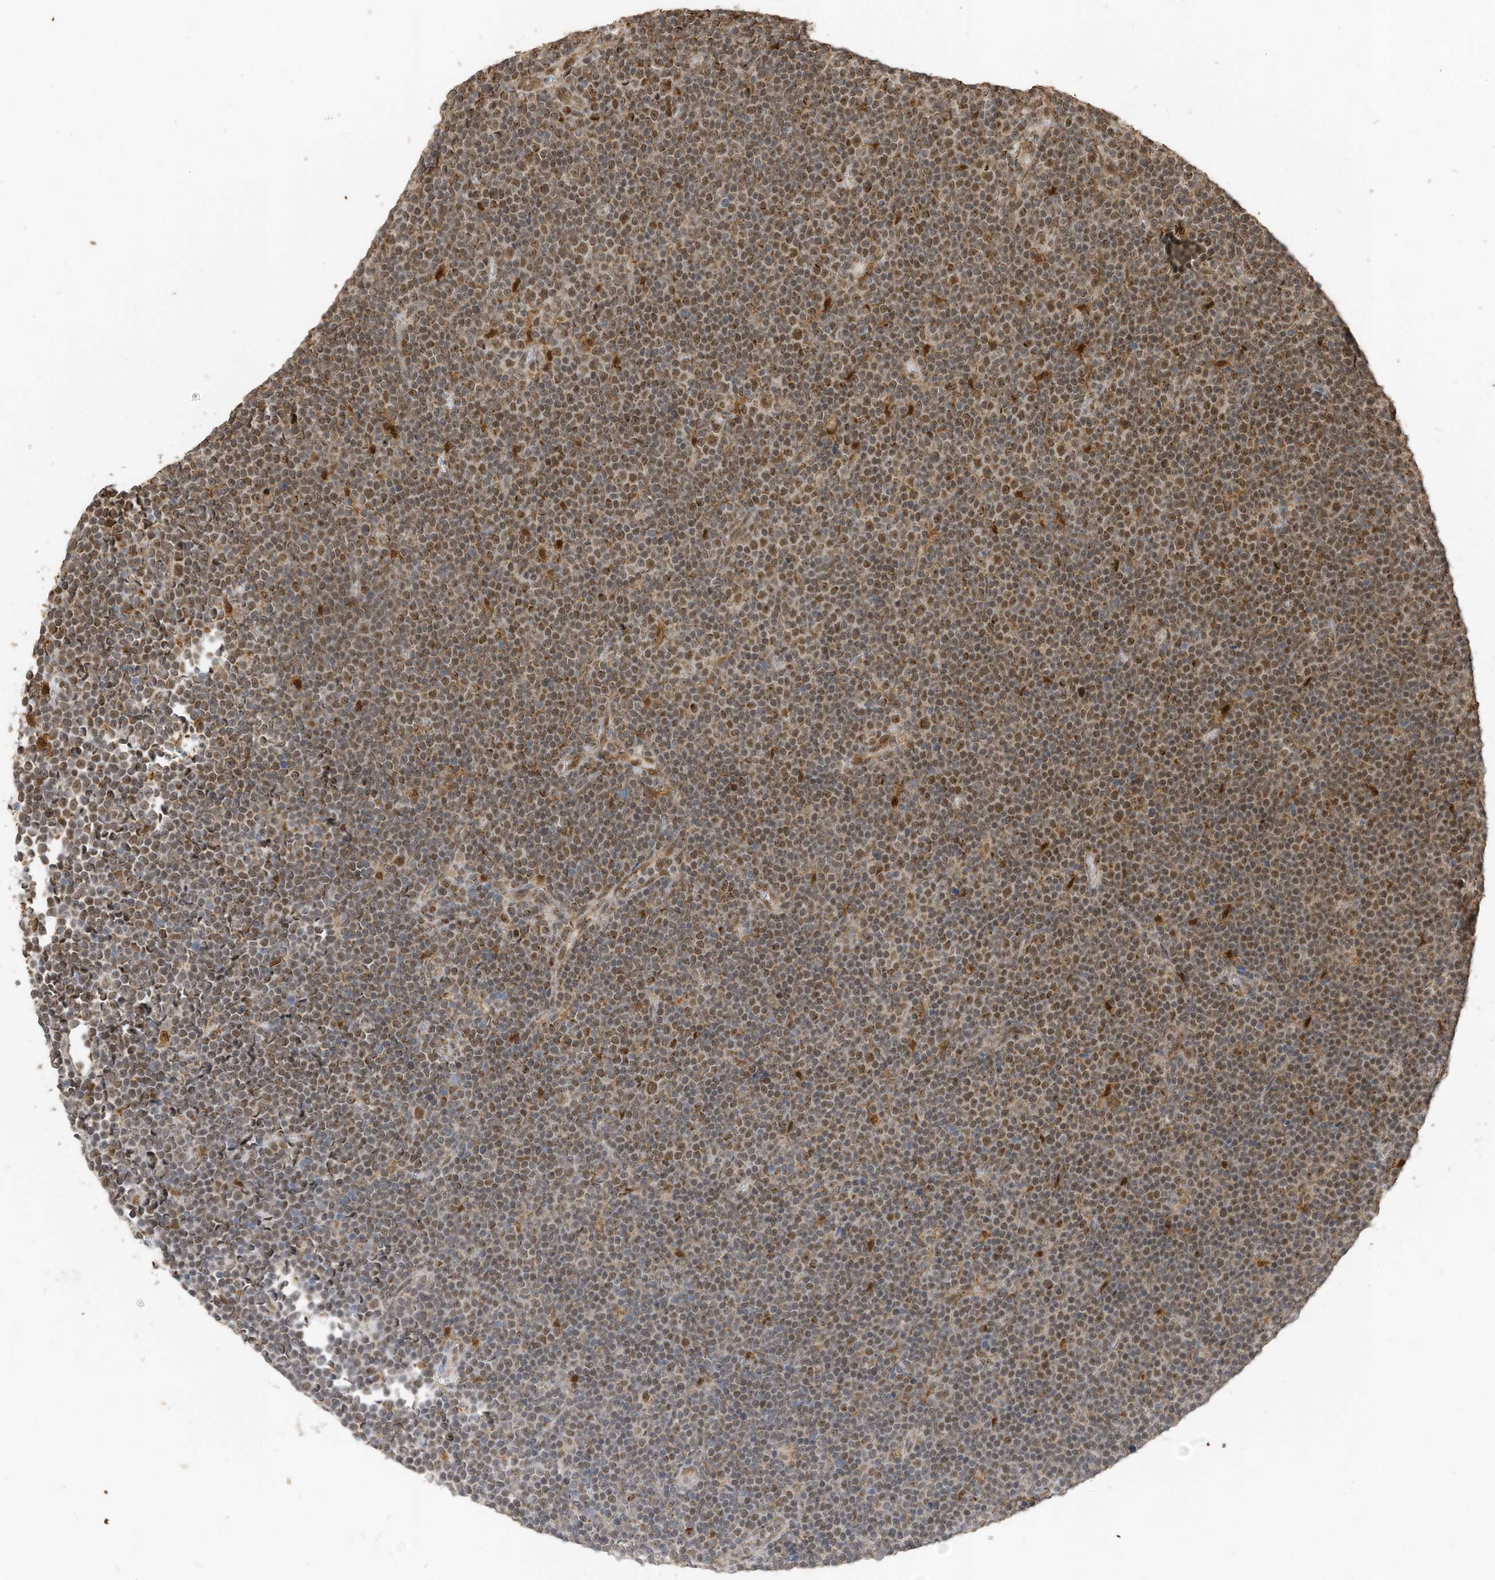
{"staining": {"intensity": "moderate", "quantity": ">75%", "location": "cytoplasmic/membranous,nuclear"}, "tissue": "lymphoma", "cell_type": "Tumor cells", "image_type": "cancer", "snomed": [{"axis": "morphology", "description": "Malignant lymphoma, non-Hodgkin's type, Low grade"}, {"axis": "topography", "description": "Lymph node"}], "caption": "A brown stain labels moderate cytoplasmic/membranous and nuclear positivity of a protein in human malignant lymphoma, non-Hodgkin's type (low-grade) tumor cells. (DAB IHC, brown staining for protein, blue staining for nuclei).", "gene": "ERLEC1", "patient": {"sex": "female", "age": 67}}